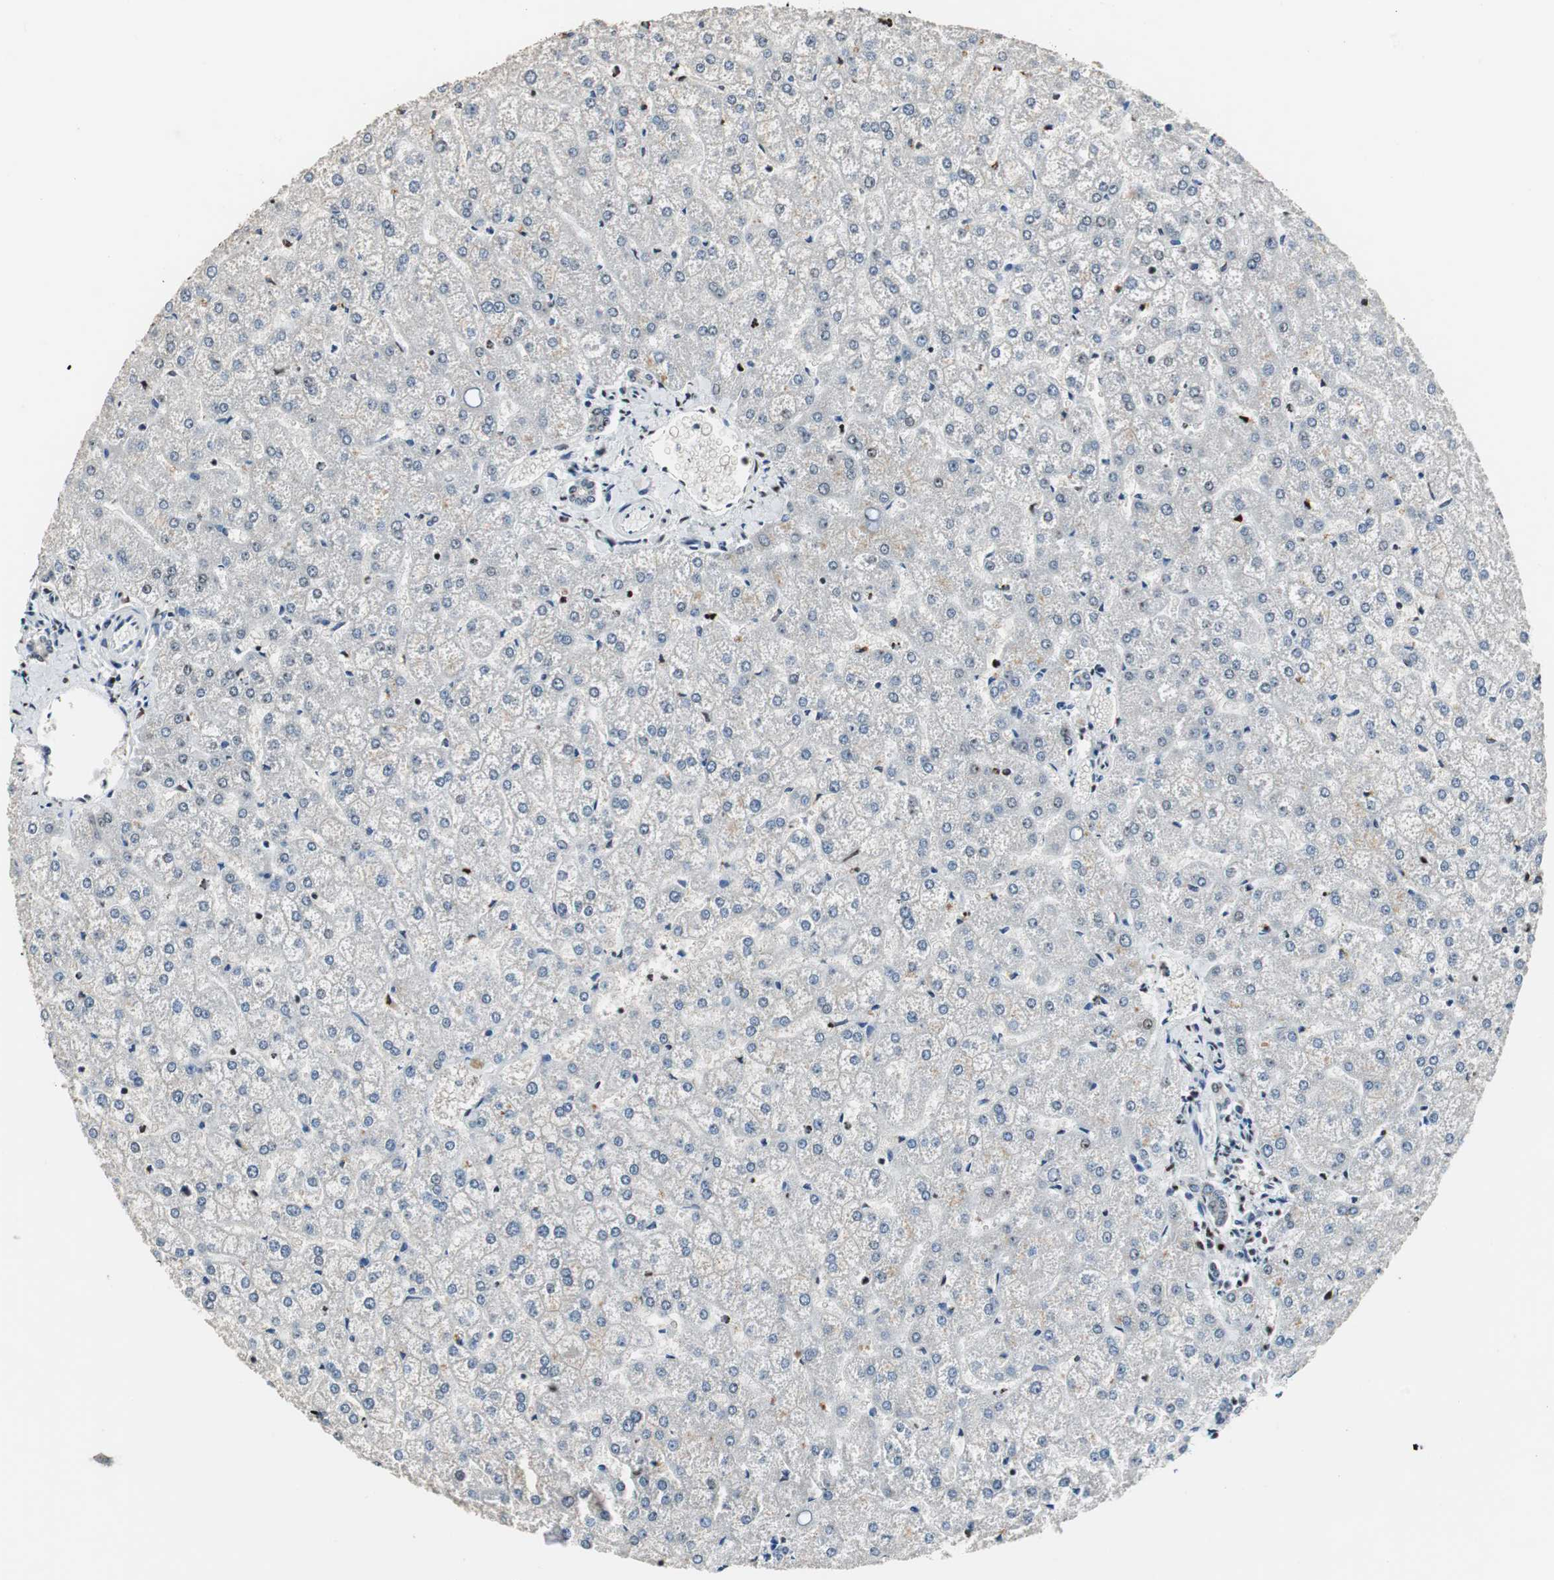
{"staining": {"intensity": "negative", "quantity": "none", "location": "none"}, "tissue": "liver", "cell_type": "Cholangiocytes", "image_type": "normal", "snomed": [{"axis": "morphology", "description": "Normal tissue, NOS"}, {"axis": "topography", "description": "Liver"}], "caption": "High power microscopy image of an immunohistochemistry photomicrograph of benign liver, revealing no significant staining in cholangiocytes. Brightfield microscopy of immunohistochemistry (IHC) stained with DAB (3,3'-diaminobenzidine) (brown) and hematoxylin (blue), captured at high magnification.", "gene": "PAXIP1", "patient": {"sex": "female", "age": 32}}